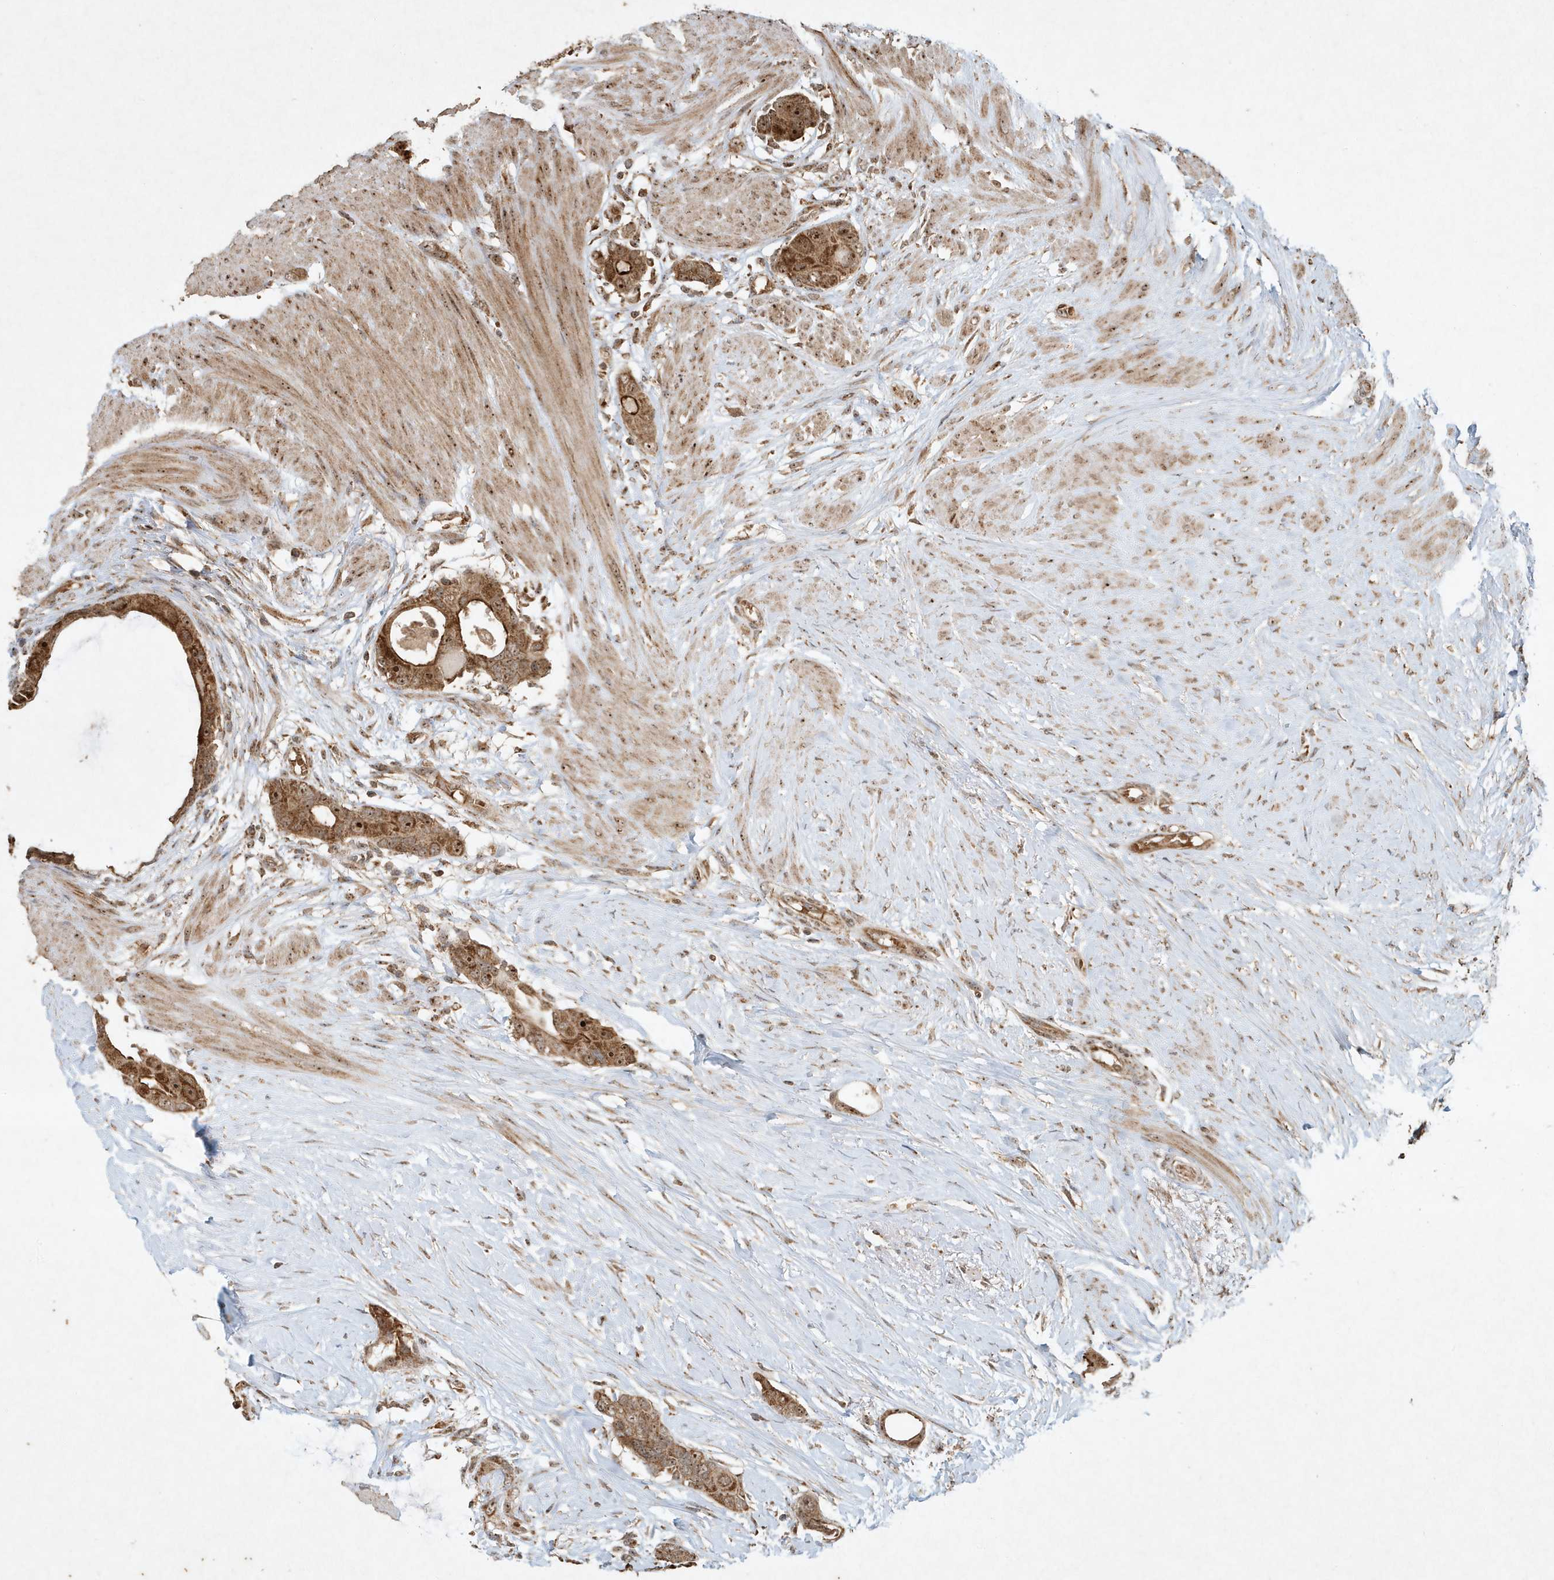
{"staining": {"intensity": "strong", "quantity": ">75%", "location": "cytoplasmic/membranous,nuclear"}, "tissue": "colorectal cancer", "cell_type": "Tumor cells", "image_type": "cancer", "snomed": [{"axis": "morphology", "description": "Adenocarcinoma, NOS"}, {"axis": "topography", "description": "Rectum"}], "caption": "Adenocarcinoma (colorectal) stained for a protein (brown) demonstrates strong cytoplasmic/membranous and nuclear positive staining in about >75% of tumor cells.", "gene": "ABCB9", "patient": {"sex": "male", "age": 51}}